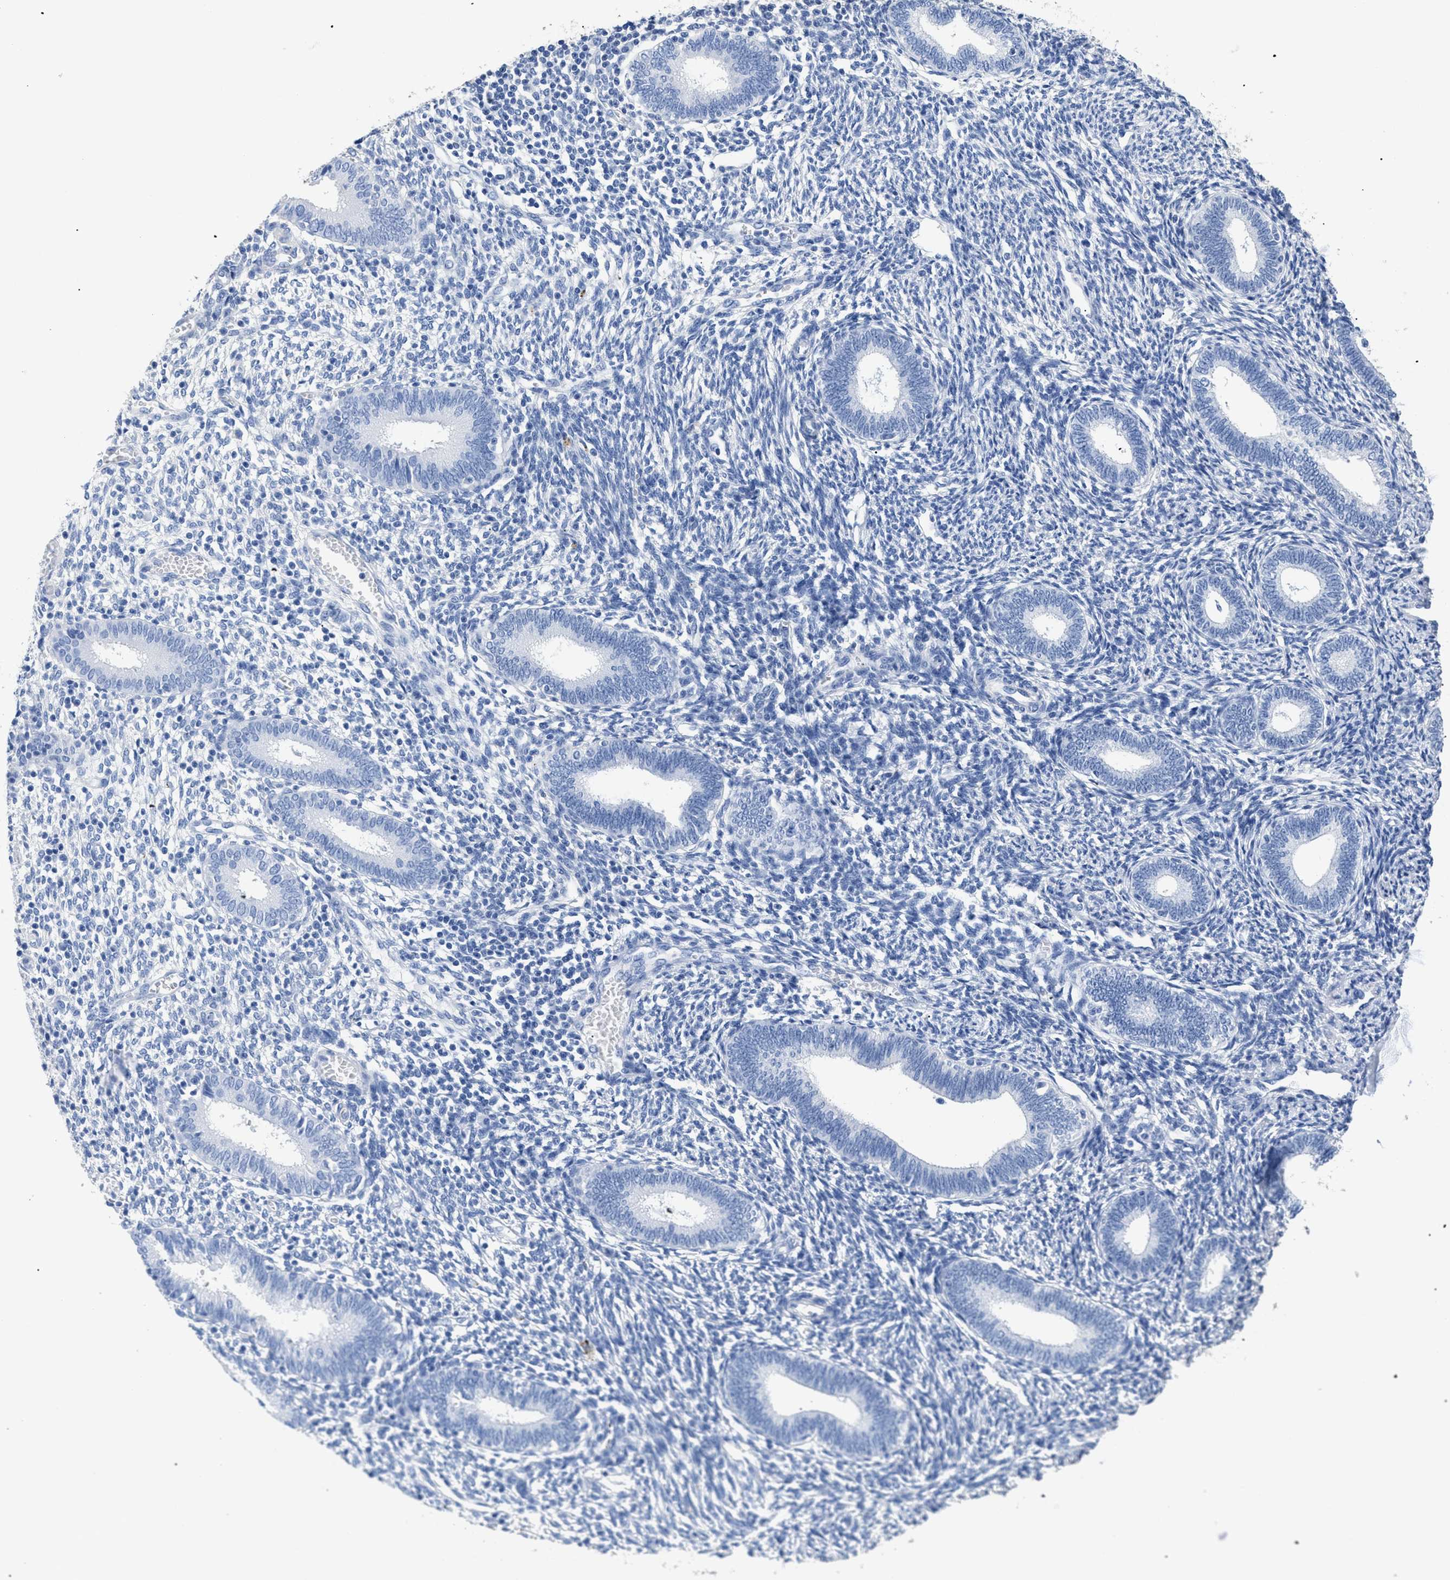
{"staining": {"intensity": "negative", "quantity": "none", "location": "none"}, "tissue": "endometrium", "cell_type": "Cells in endometrial stroma", "image_type": "normal", "snomed": [{"axis": "morphology", "description": "Normal tissue, NOS"}, {"axis": "topography", "description": "Endometrium"}], "caption": "IHC micrograph of unremarkable endometrium: human endometrium stained with DAB demonstrates no significant protein expression in cells in endometrial stroma. (Stains: DAB immunohistochemistry with hematoxylin counter stain, Microscopy: brightfield microscopy at high magnification).", "gene": "DLC1", "patient": {"sex": "female", "age": 41}}